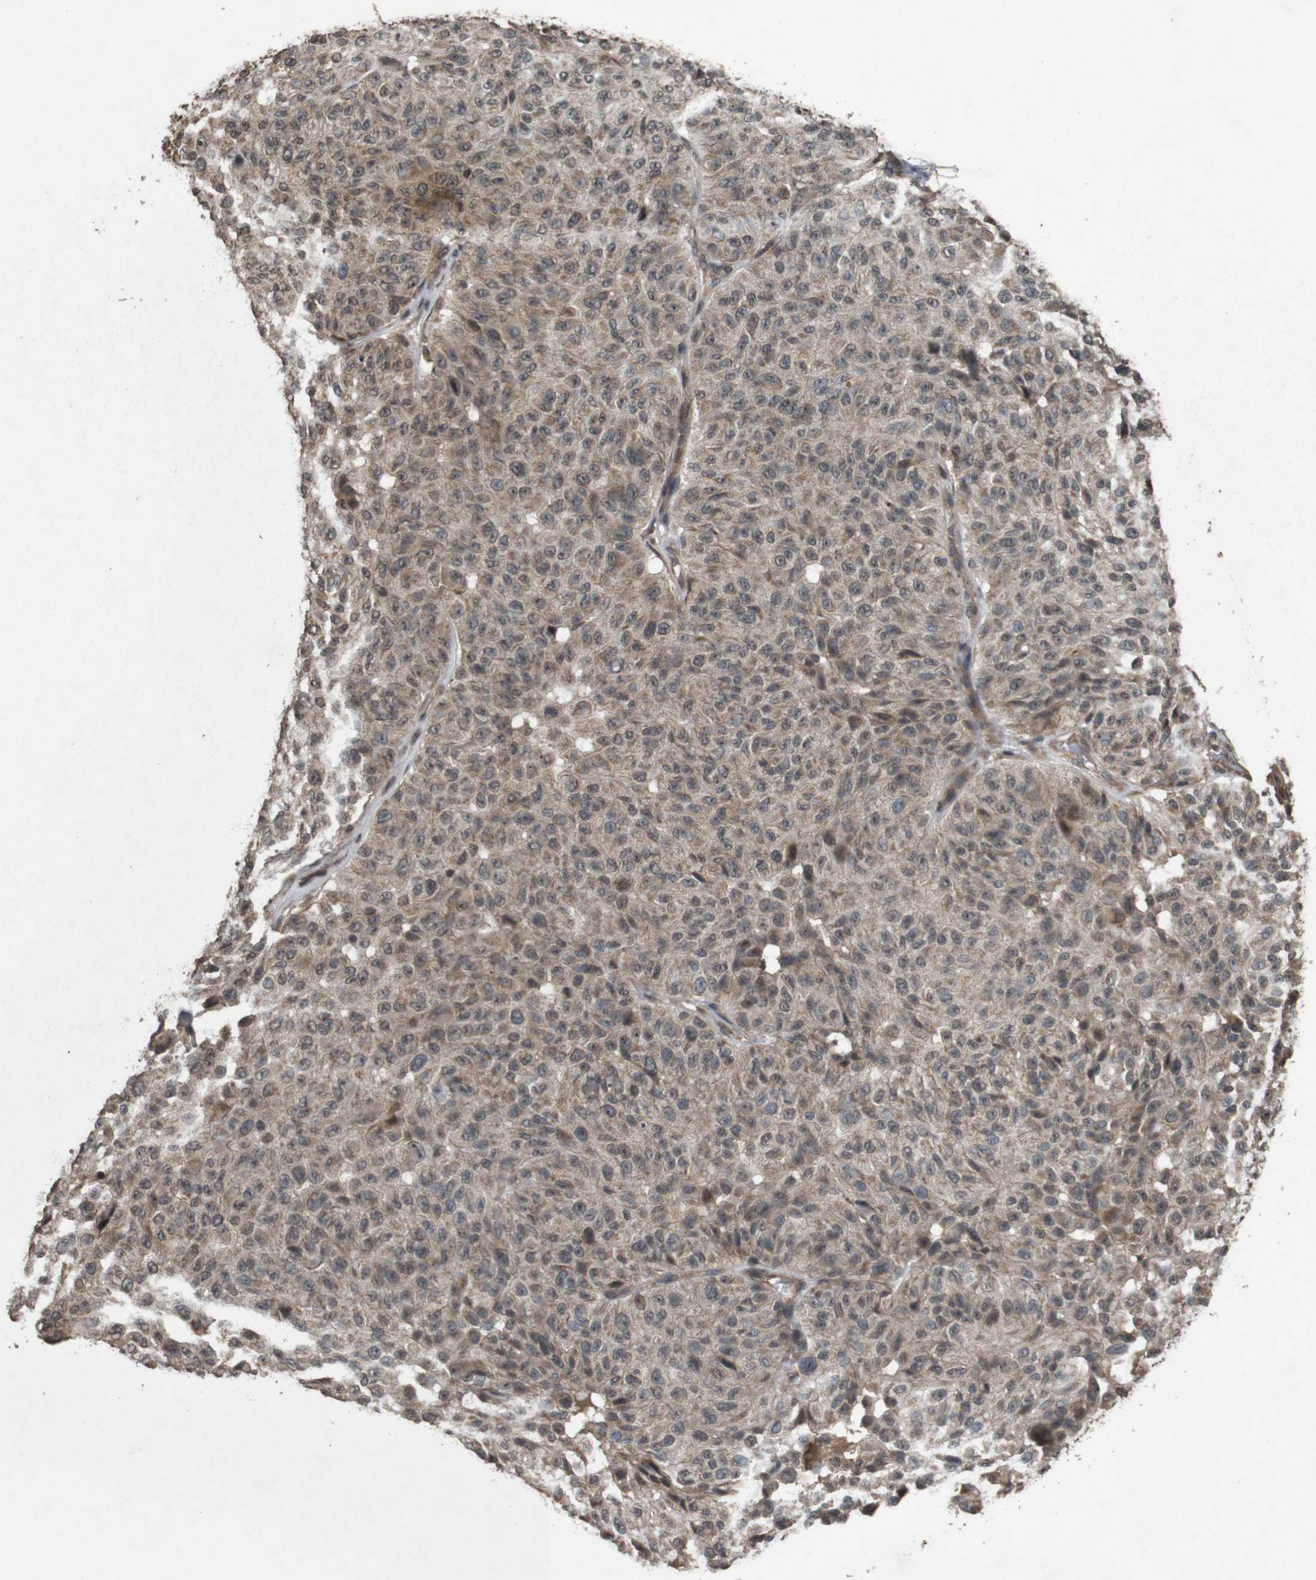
{"staining": {"intensity": "moderate", "quantity": "25%-75%", "location": "cytoplasmic/membranous"}, "tissue": "melanoma", "cell_type": "Tumor cells", "image_type": "cancer", "snomed": [{"axis": "morphology", "description": "Malignant melanoma, NOS"}, {"axis": "topography", "description": "Skin"}], "caption": "Tumor cells reveal moderate cytoplasmic/membranous expression in approximately 25%-75% of cells in melanoma.", "gene": "SORL1", "patient": {"sex": "female", "age": 46}}